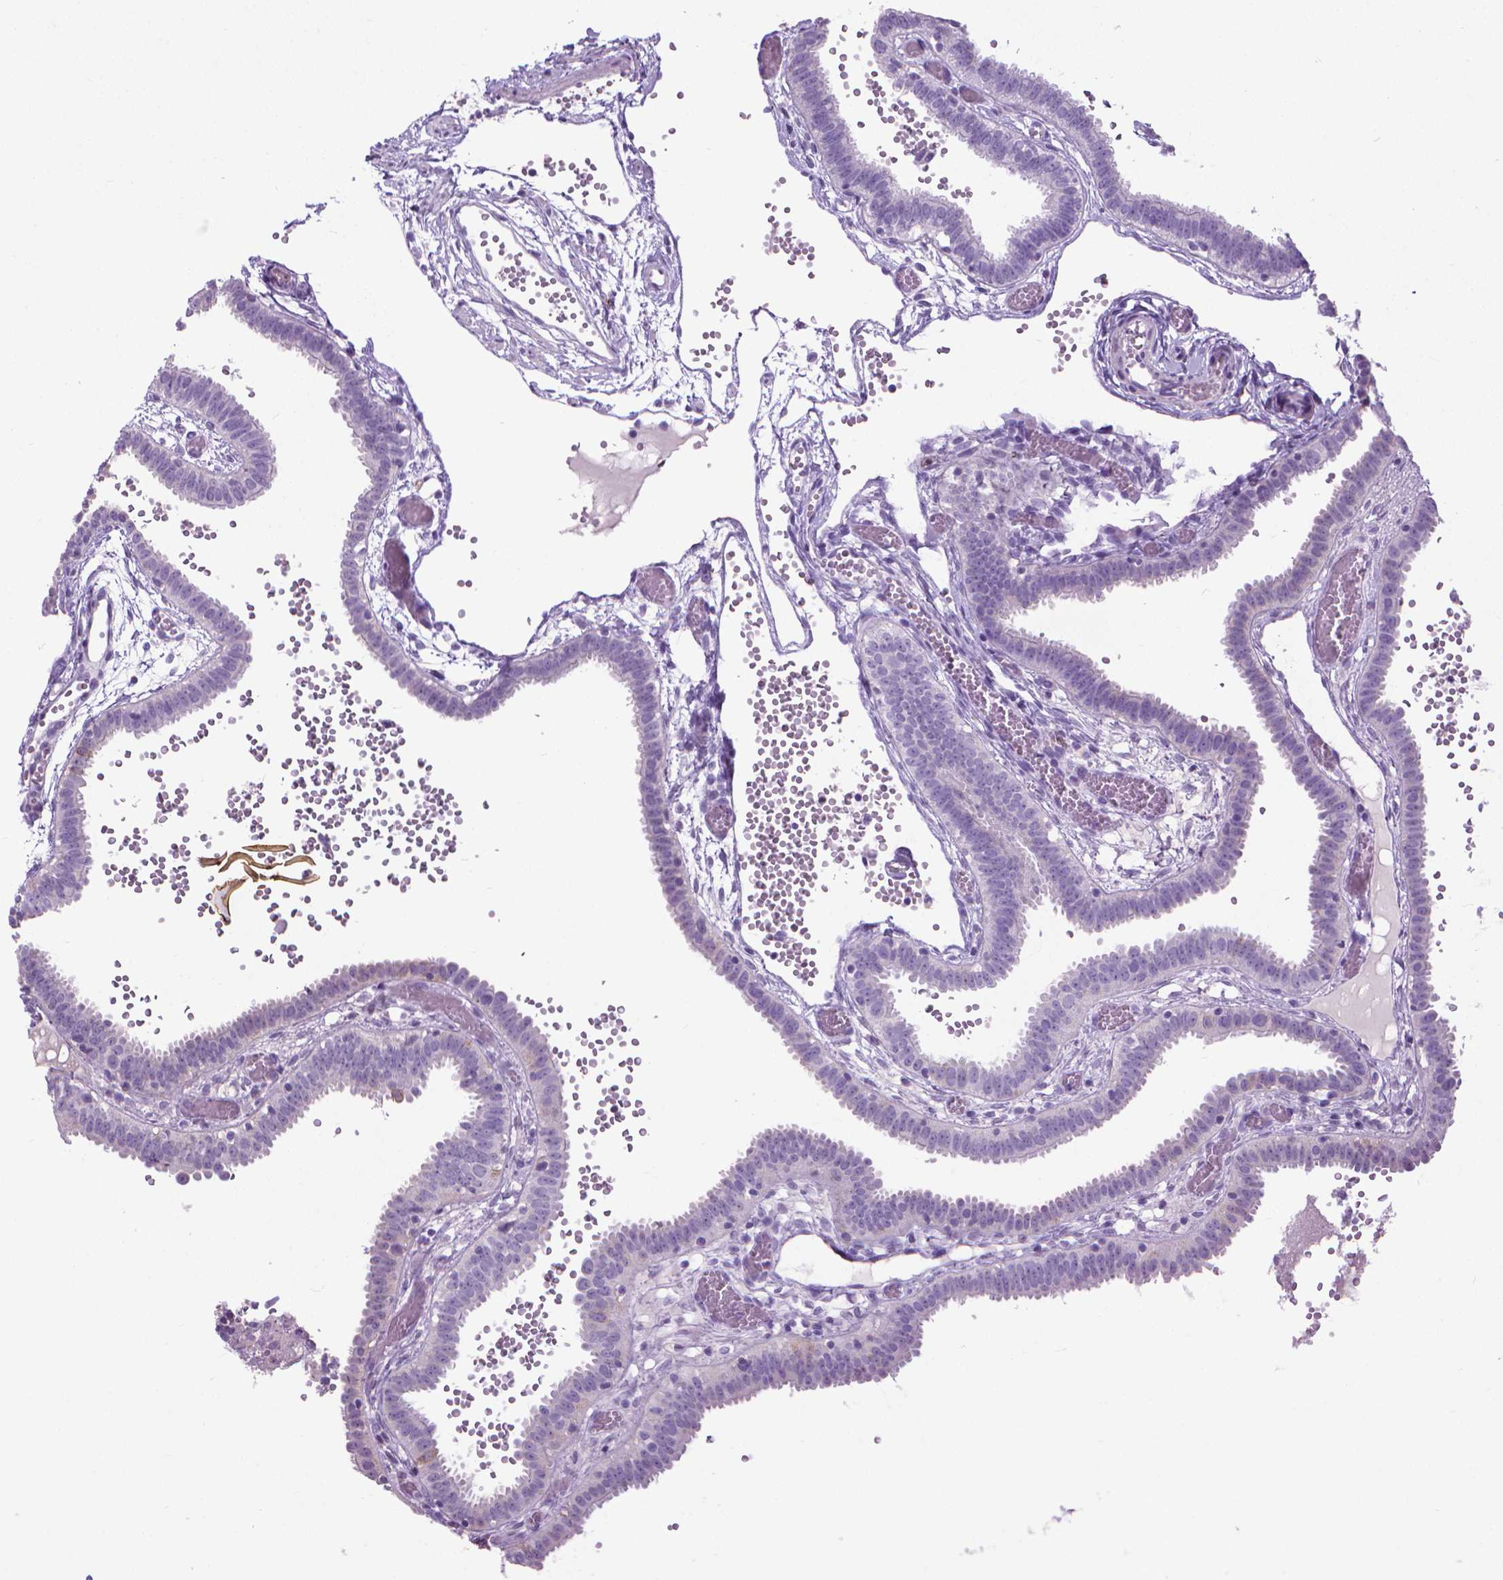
{"staining": {"intensity": "negative", "quantity": "none", "location": "none"}, "tissue": "fallopian tube", "cell_type": "Glandular cells", "image_type": "normal", "snomed": [{"axis": "morphology", "description": "Normal tissue, NOS"}, {"axis": "topography", "description": "Fallopian tube"}], "caption": "Image shows no protein staining in glandular cells of normal fallopian tube.", "gene": "KRT5", "patient": {"sex": "female", "age": 37}}